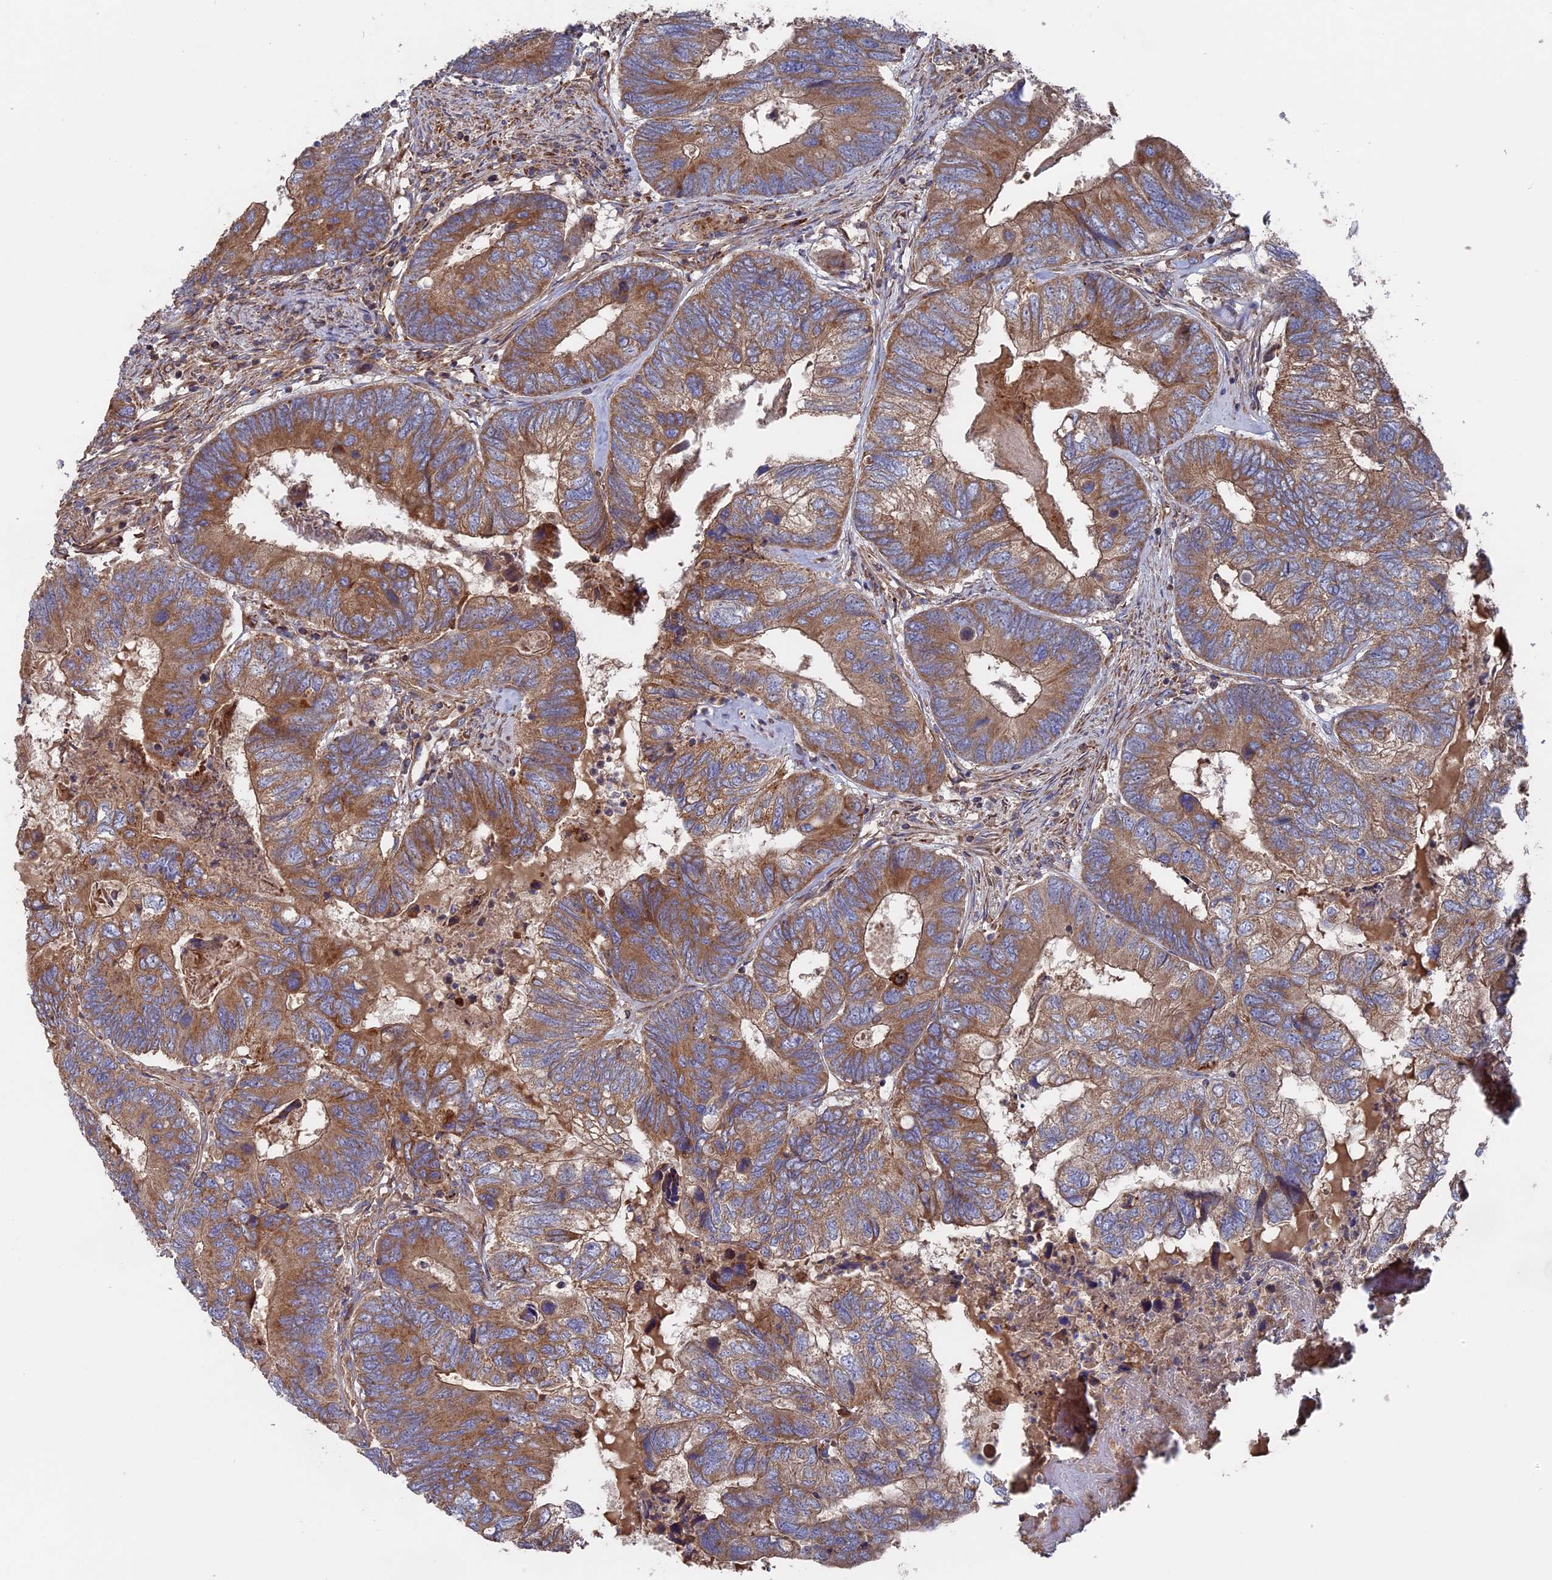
{"staining": {"intensity": "moderate", "quantity": ">75%", "location": "cytoplasmic/membranous"}, "tissue": "colorectal cancer", "cell_type": "Tumor cells", "image_type": "cancer", "snomed": [{"axis": "morphology", "description": "Adenocarcinoma, NOS"}, {"axis": "topography", "description": "Colon"}], "caption": "An immunohistochemistry image of neoplastic tissue is shown. Protein staining in brown labels moderate cytoplasmic/membranous positivity in colorectal adenocarcinoma within tumor cells. Using DAB (3,3'-diaminobenzidine) (brown) and hematoxylin (blue) stains, captured at high magnification using brightfield microscopy.", "gene": "TELO2", "patient": {"sex": "female", "age": 67}}